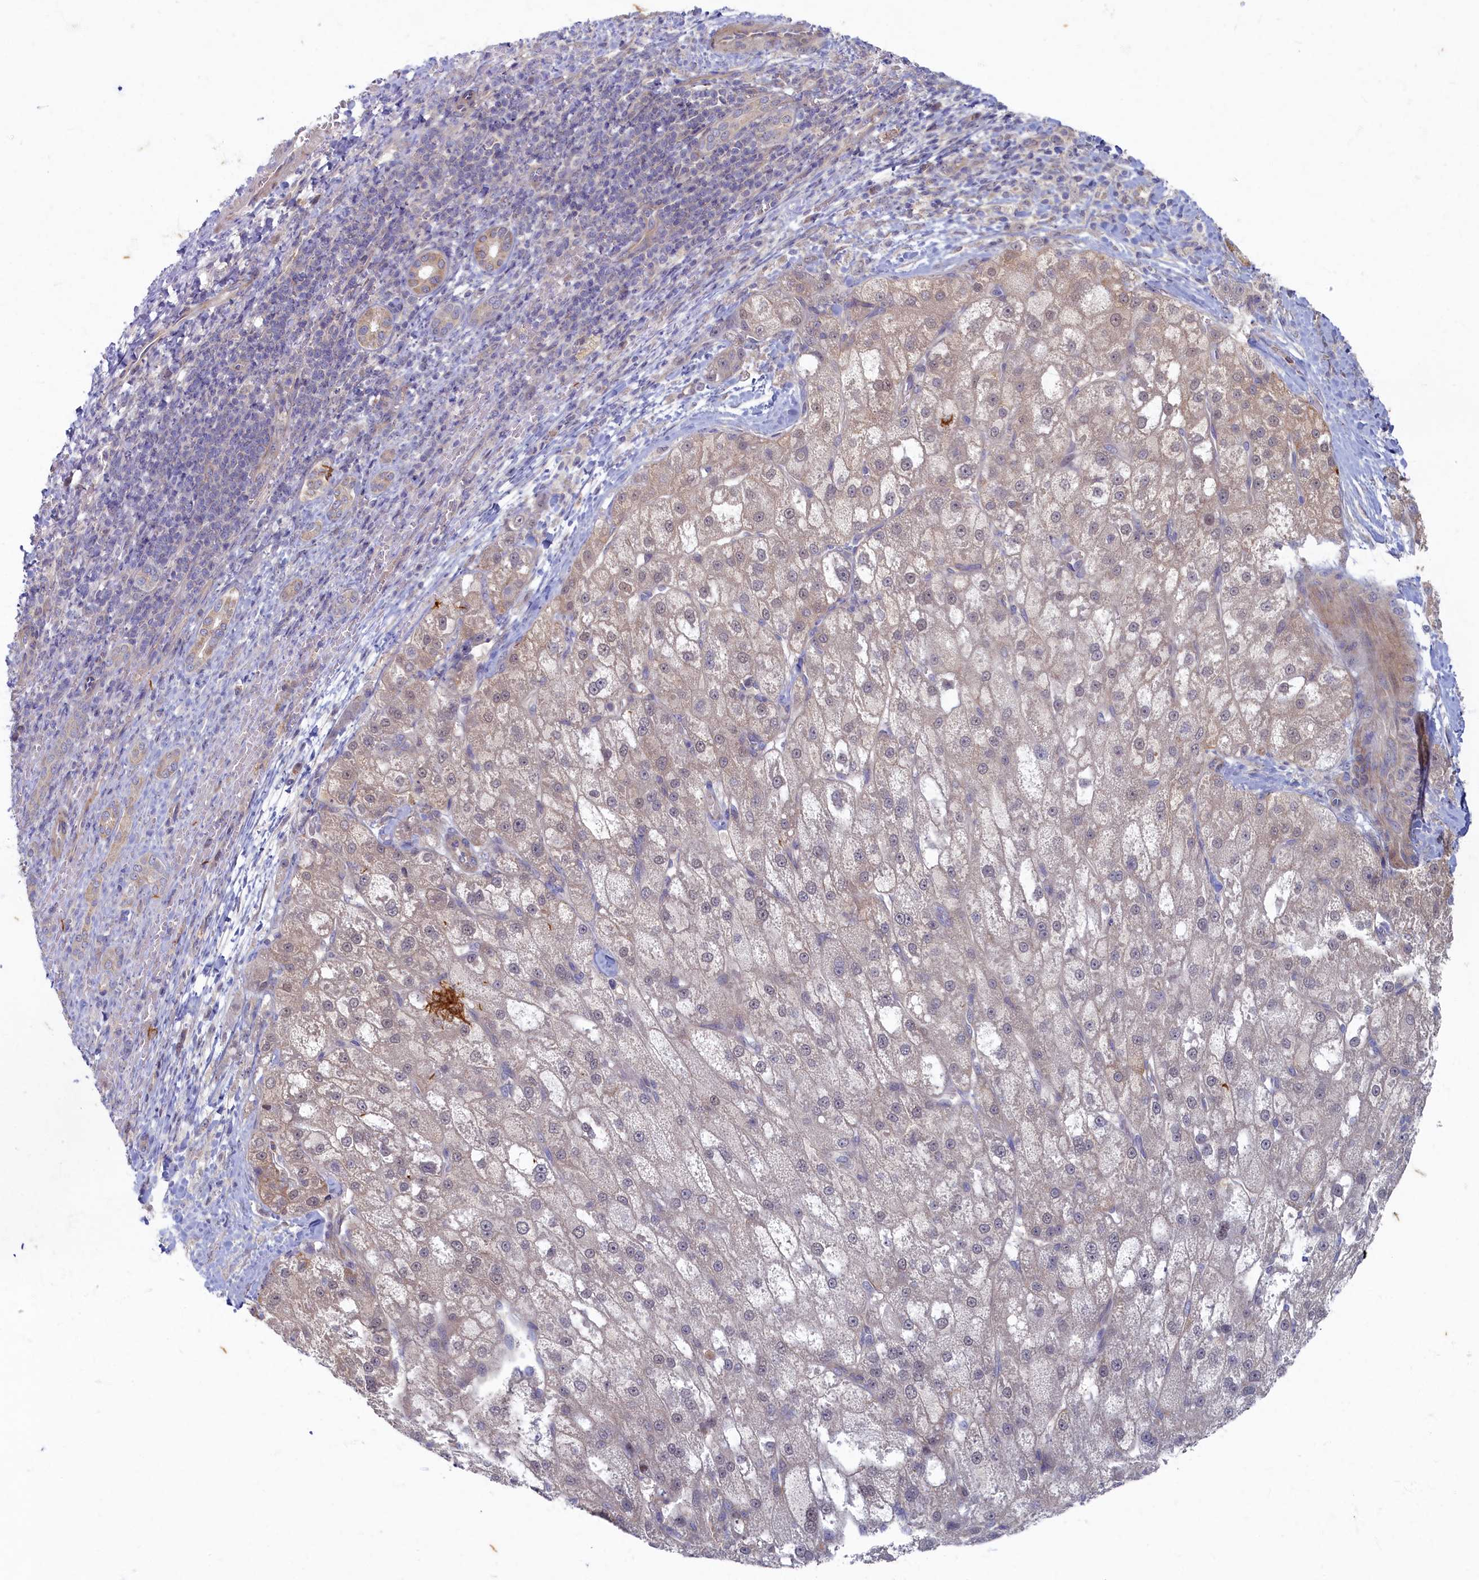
{"staining": {"intensity": "weak", "quantity": "25%-75%", "location": "cytoplasmic/membranous,nuclear"}, "tissue": "liver cancer", "cell_type": "Tumor cells", "image_type": "cancer", "snomed": [{"axis": "morphology", "description": "Normal tissue, NOS"}, {"axis": "morphology", "description": "Carcinoma, Hepatocellular, NOS"}, {"axis": "topography", "description": "Liver"}], "caption": "High-power microscopy captured an immunohistochemistry image of liver hepatocellular carcinoma, revealing weak cytoplasmic/membranous and nuclear staining in approximately 25%-75% of tumor cells. (DAB IHC with brightfield microscopy, high magnification).", "gene": "WDR59", "patient": {"sex": "male", "age": 57}}